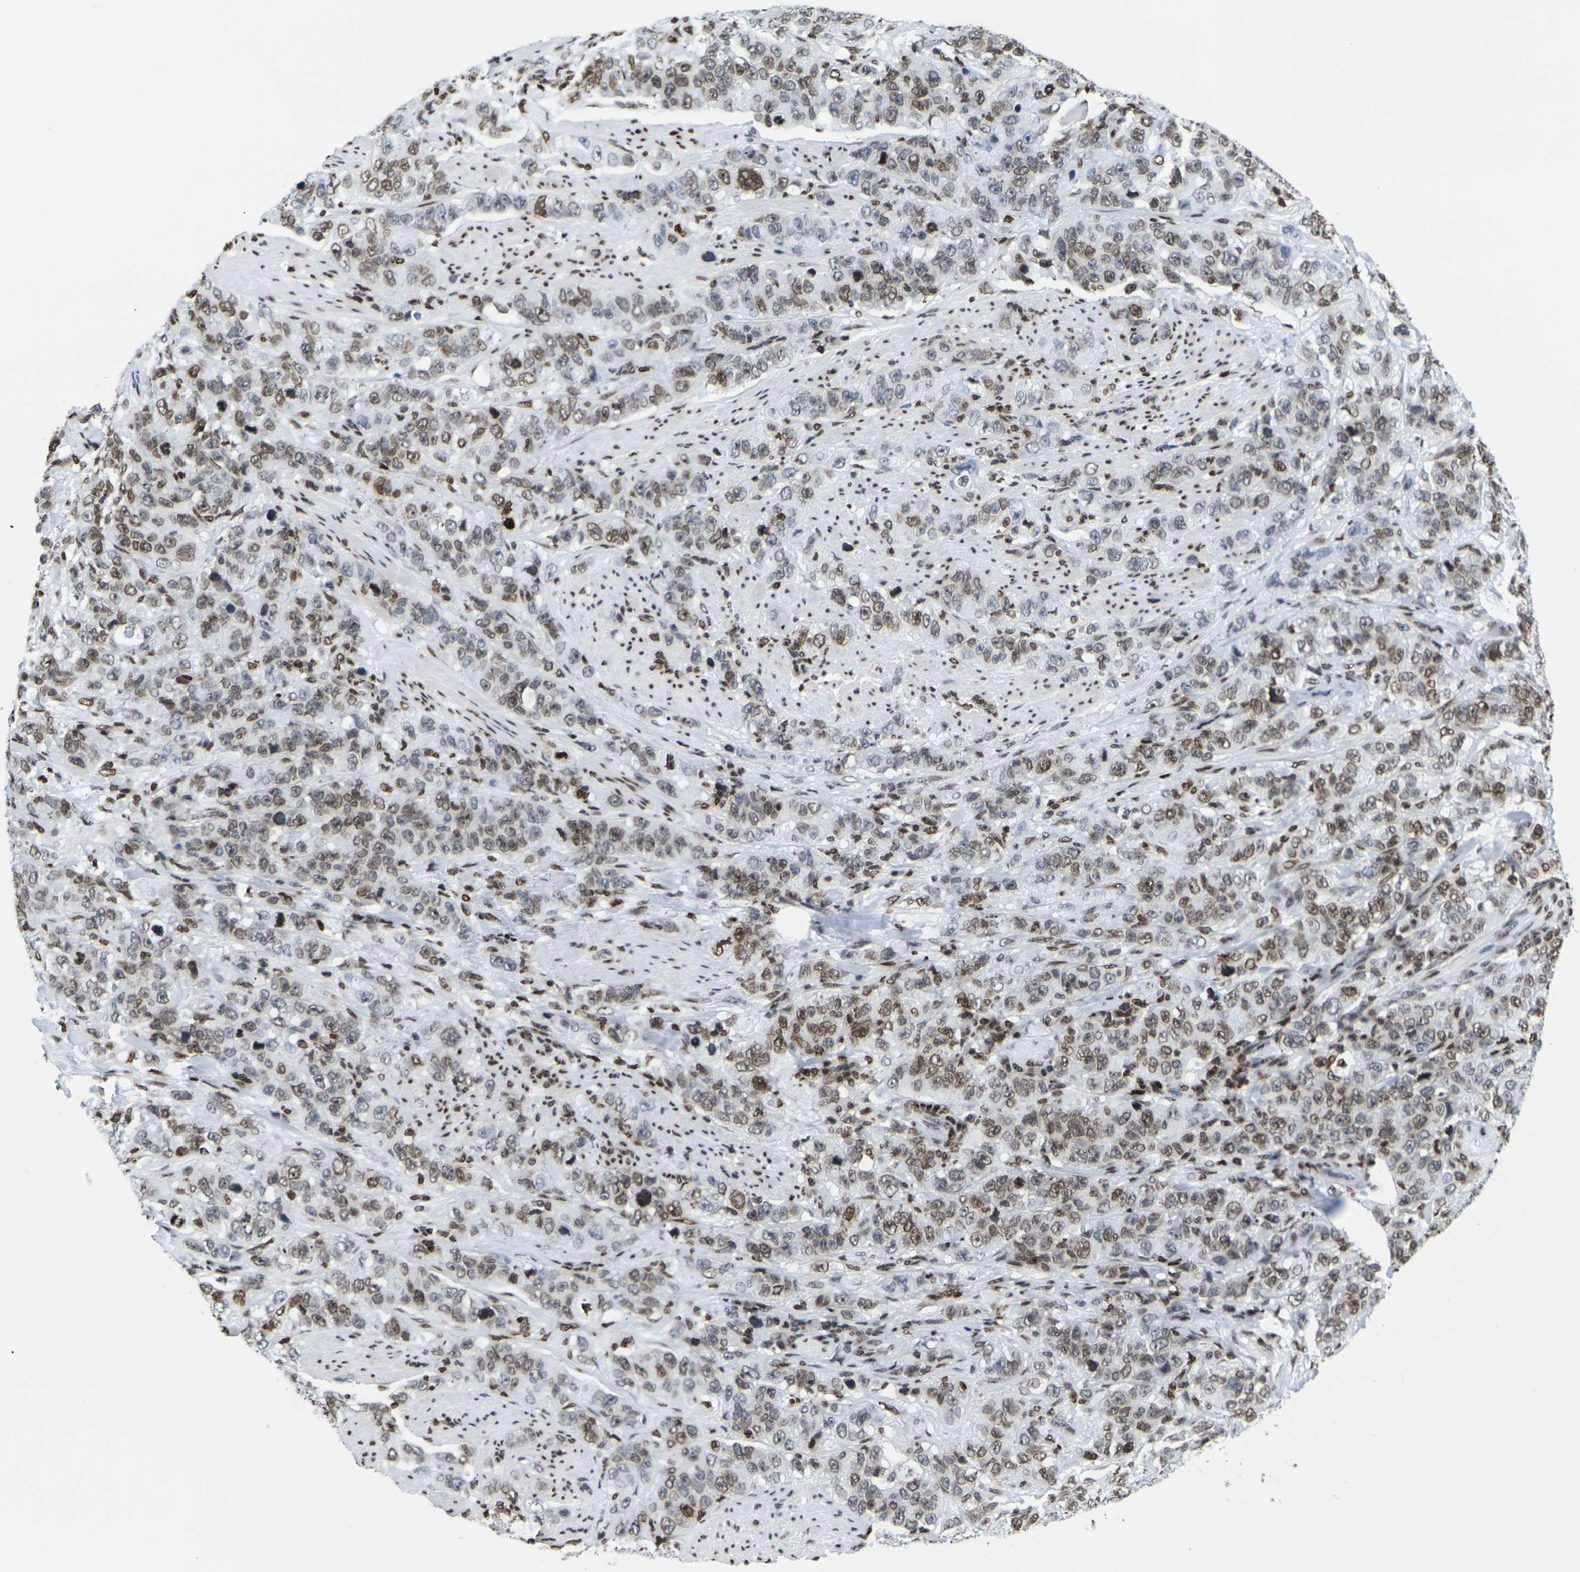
{"staining": {"intensity": "moderate", "quantity": ">75%", "location": "cytoplasmic/membranous,nuclear"}, "tissue": "stomach cancer", "cell_type": "Tumor cells", "image_type": "cancer", "snomed": [{"axis": "morphology", "description": "Adenocarcinoma, NOS"}, {"axis": "topography", "description": "Stomach"}], "caption": "About >75% of tumor cells in human stomach cancer exhibit moderate cytoplasmic/membranous and nuclear protein positivity as visualized by brown immunohistochemical staining.", "gene": "H2AC21", "patient": {"sex": "male", "age": 48}}